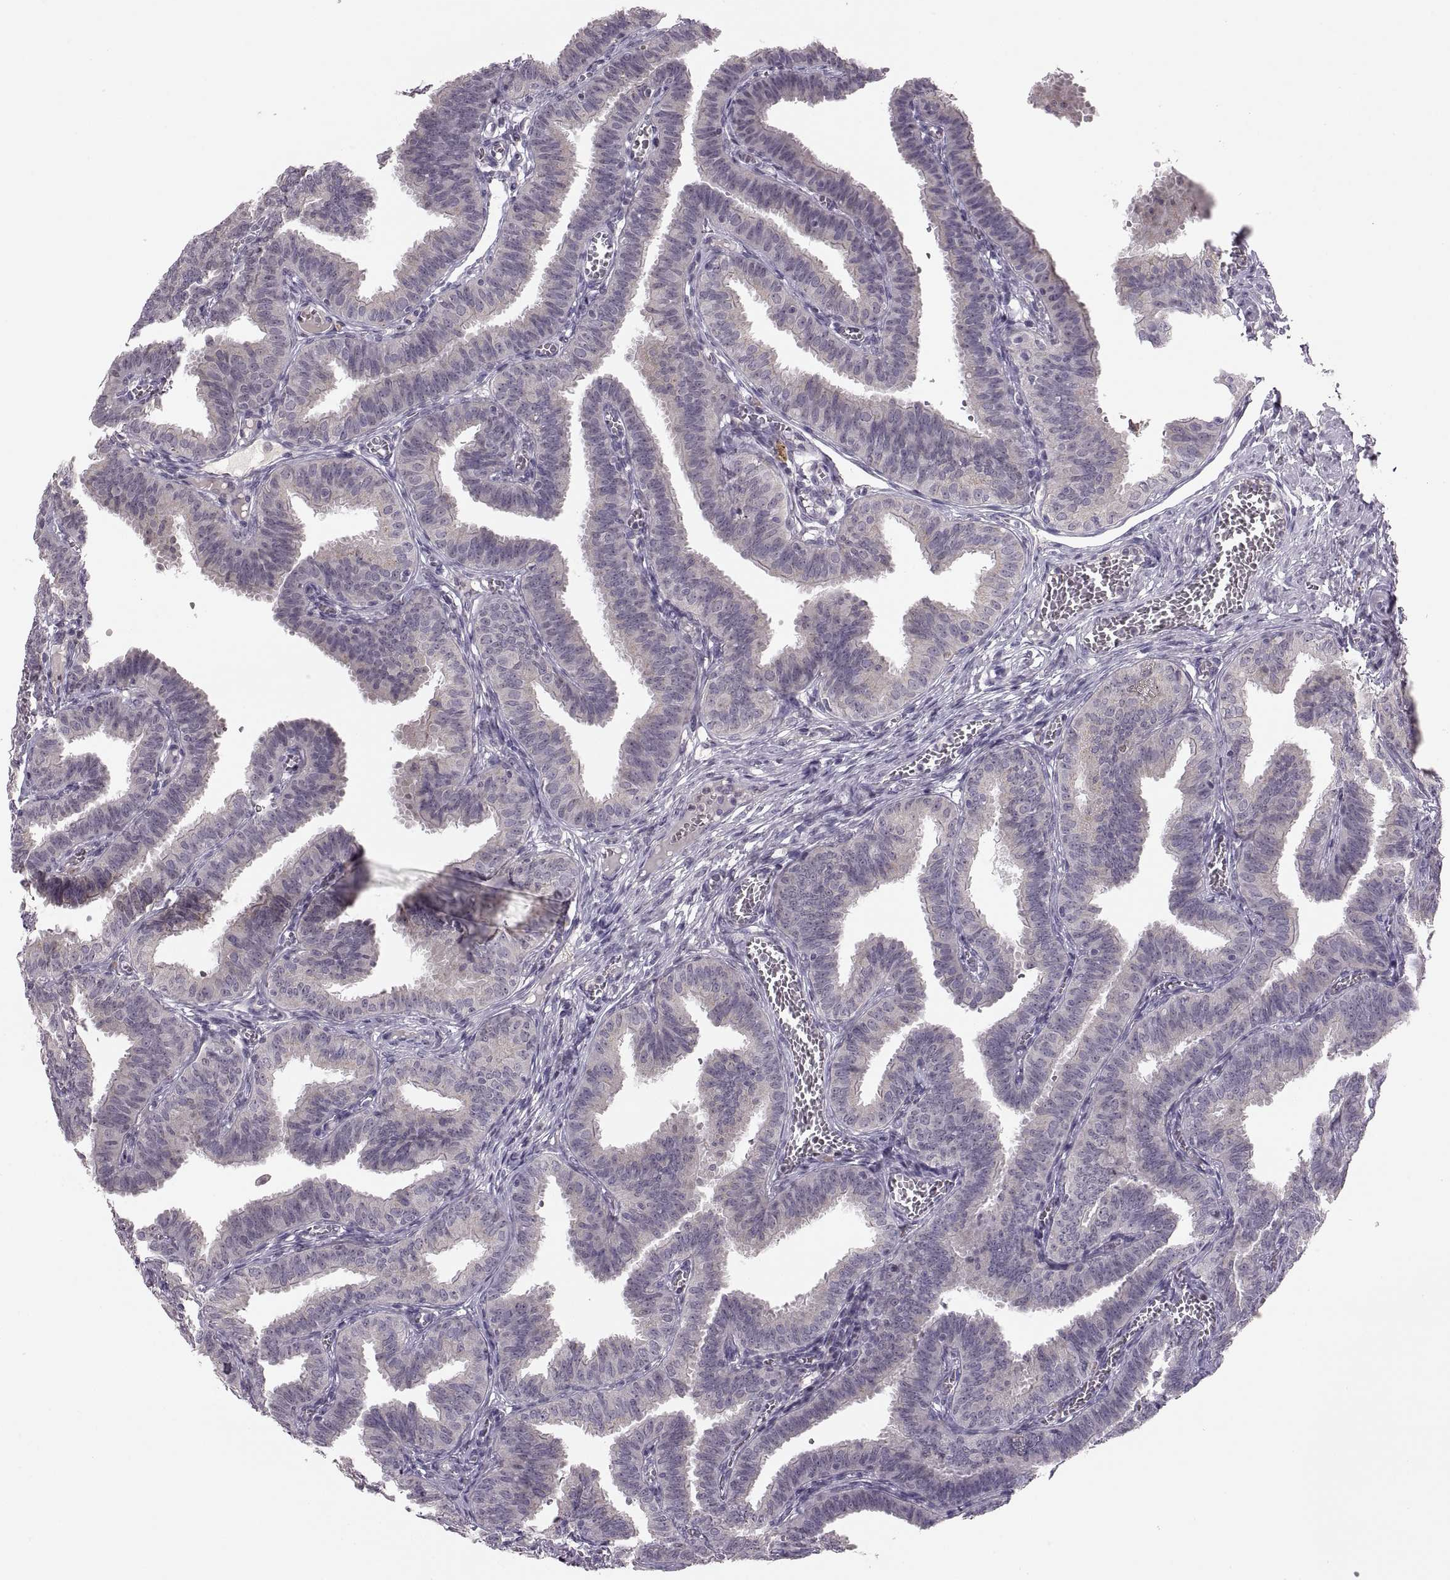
{"staining": {"intensity": "weak", "quantity": "25%-75%", "location": "cytoplasmic/membranous"}, "tissue": "fallopian tube", "cell_type": "Glandular cells", "image_type": "normal", "snomed": [{"axis": "morphology", "description": "Normal tissue, NOS"}, {"axis": "topography", "description": "Fallopian tube"}], "caption": "Benign fallopian tube shows weak cytoplasmic/membranous staining in approximately 25%-75% of glandular cells, visualized by immunohistochemistry. (Stains: DAB (3,3'-diaminobenzidine) in brown, nuclei in blue, Microscopy: brightfield microscopy at high magnification).", "gene": "ADH6", "patient": {"sex": "female", "age": 25}}